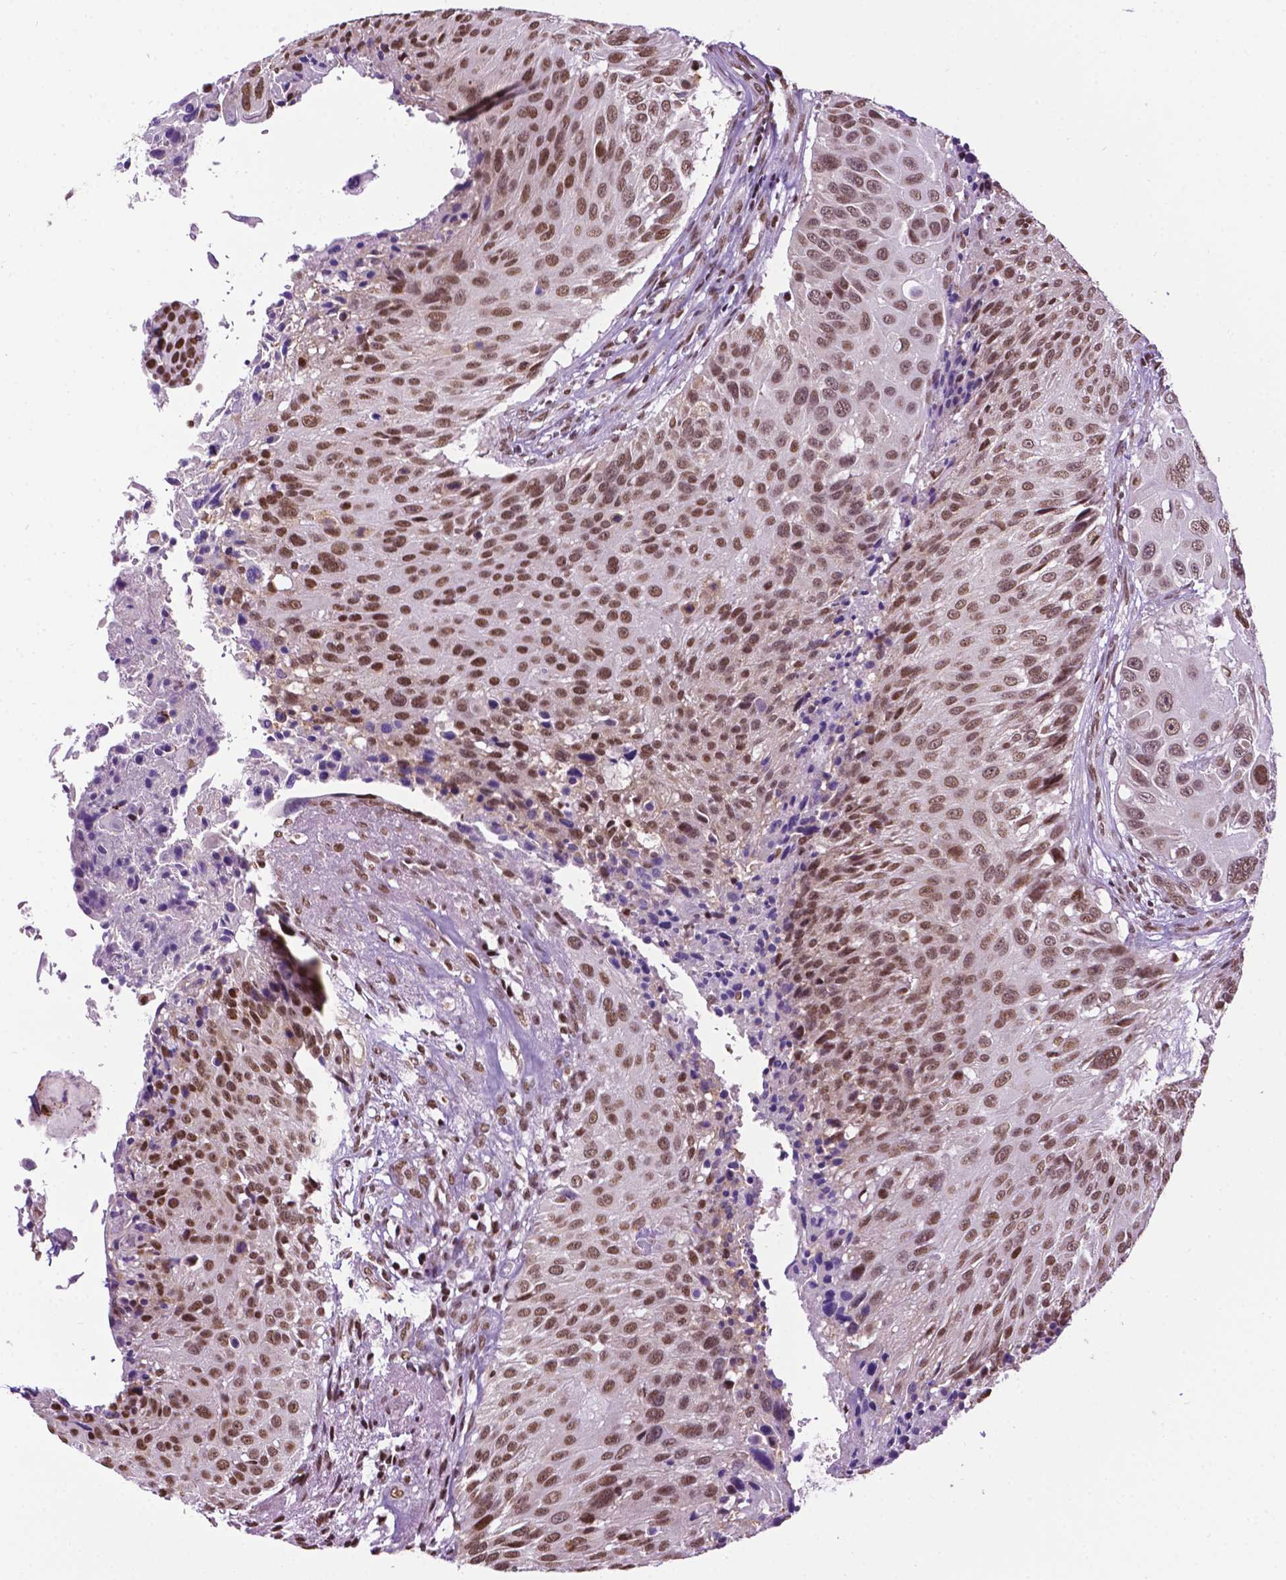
{"staining": {"intensity": "moderate", "quantity": ">75%", "location": "nuclear"}, "tissue": "urothelial cancer", "cell_type": "Tumor cells", "image_type": "cancer", "snomed": [{"axis": "morphology", "description": "Urothelial carcinoma, NOS"}, {"axis": "topography", "description": "Urinary bladder"}], "caption": "About >75% of tumor cells in transitional cell carcinoma display moderate nuclear protein expression as visualized by brown immunohistochemical staining.", "gene": "COL23A1", "patient": {"sex": "male", "age": 55}}